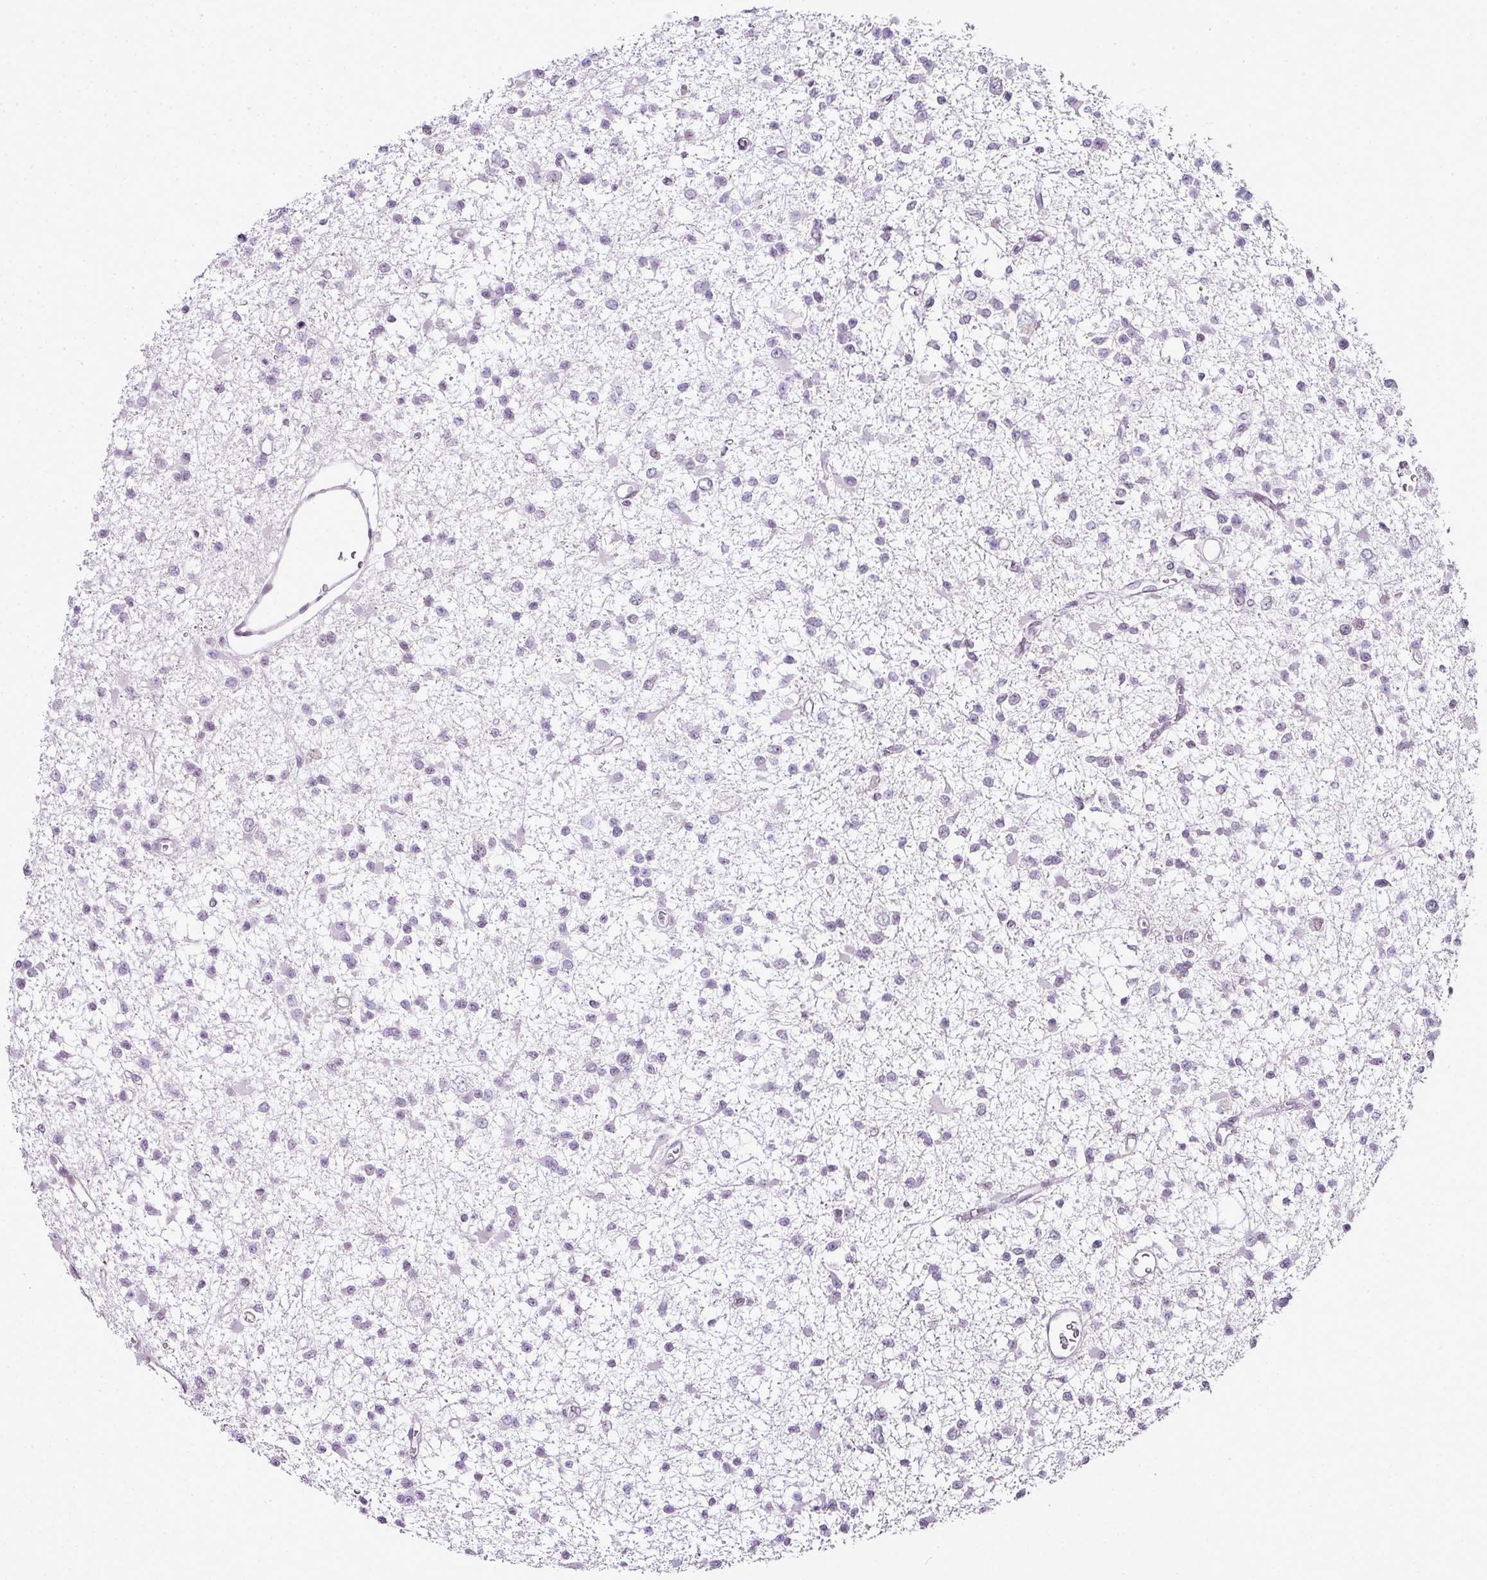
{"staining": {"intensity": "negative", "quantity": "none", "location": "none"}, "tissue": "glioma", "cell_type": "Tumor cells", "image_type": "cancer", "snomed": [{"axis": "morphology", "description": "Glioma, malignant, Low grade"}, {"axis": "topography", "description": "Brain"}], "caption": "Image shows no protein positivity in tumor cells of malignant low-grade glioma tissue.", "gene": "FAM32A", "patient": {"sex": "female", "age": 22}}